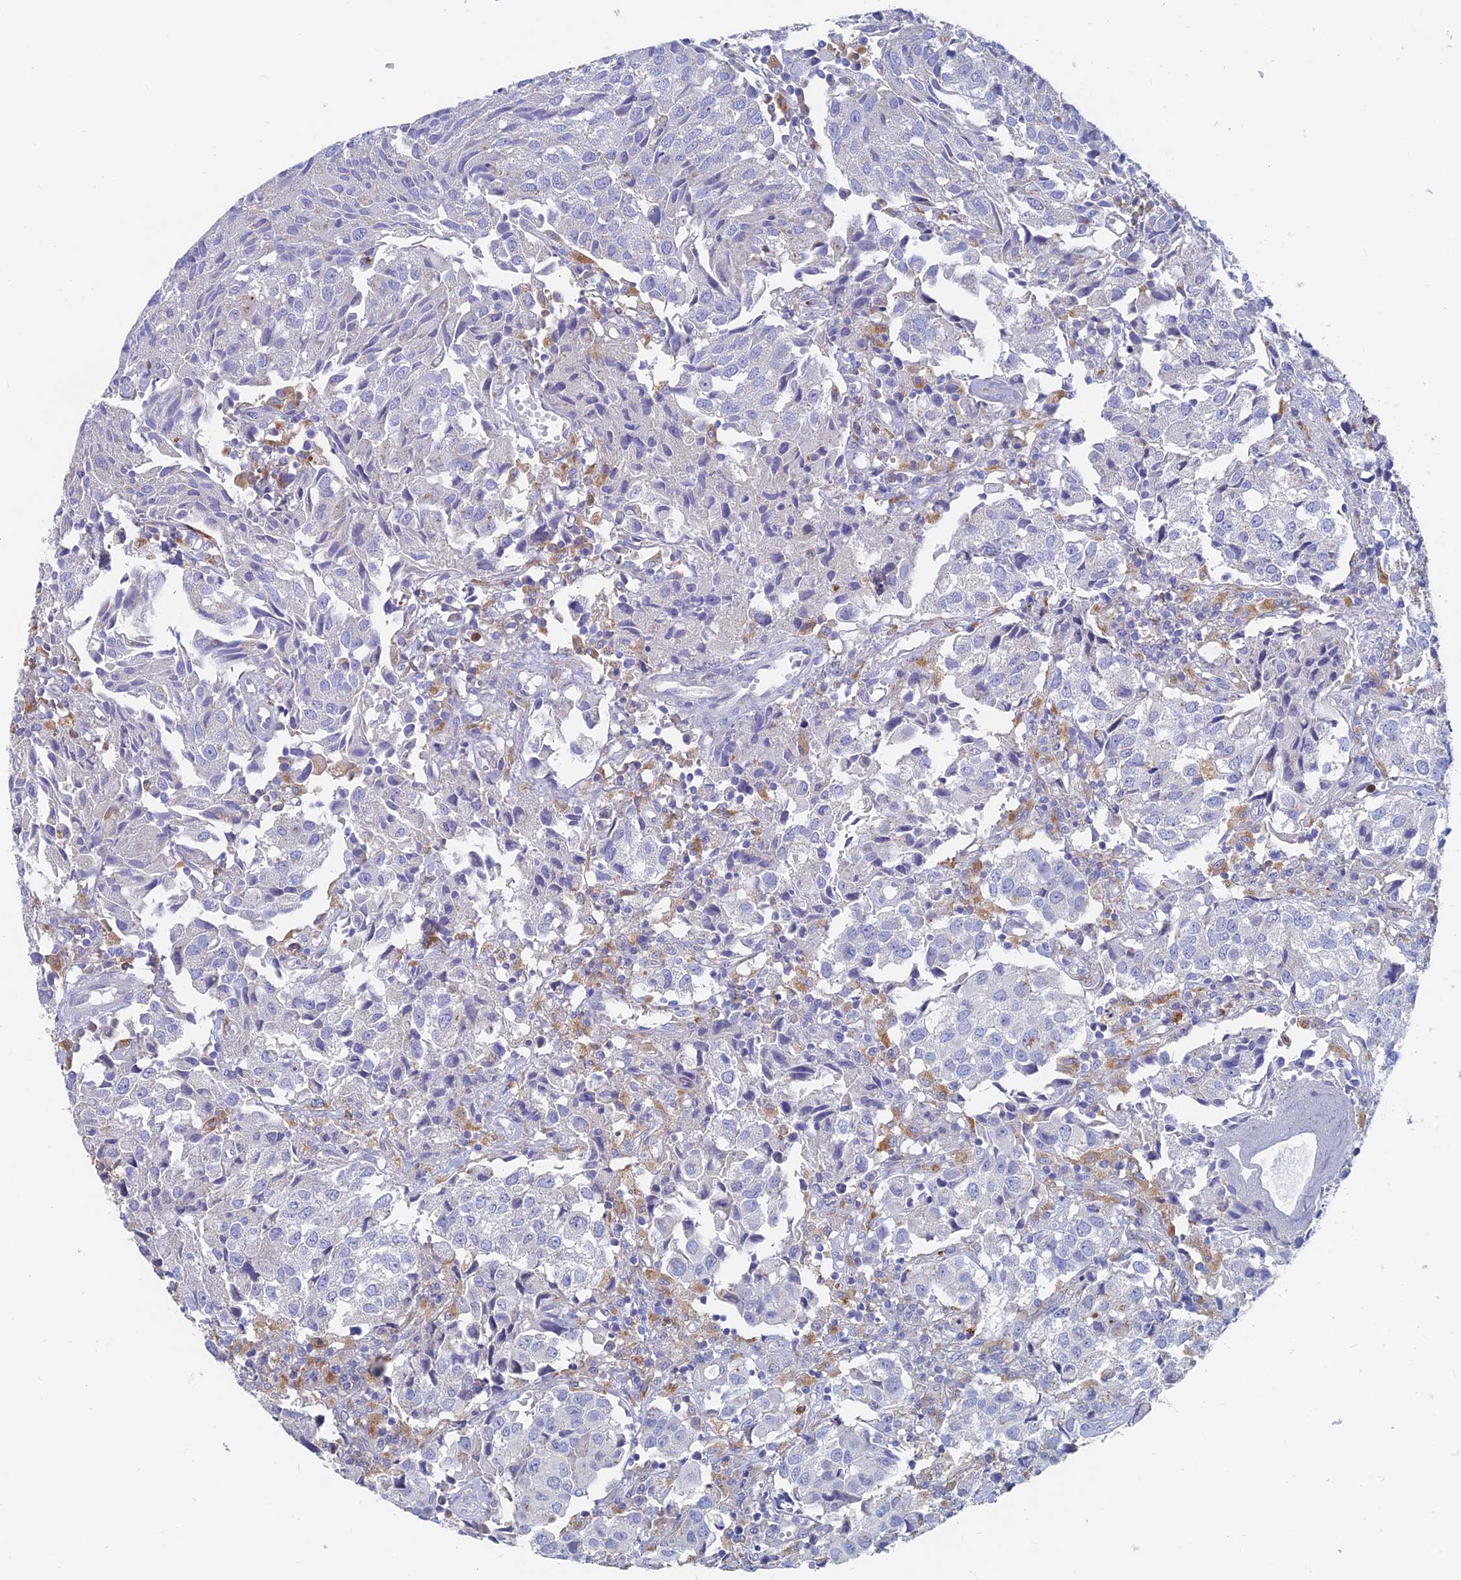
{"staining": {"intensity": "negative", "quantity": "none", "location": "none"}, "tissue": "urothelial cancer", "cell_type": "Tumor cells", "image_type": "cancer", "snomed": [{"axis": "morphology", "description": "Urothelial carcinoma, High grade"}, {"axis": "topography", "description": "Urinary bladder"}], "caption": "Immunohistochemistry photomicrograph of human high-grade urothelial carcinoma stained for a protein (brown), which displays no positivity in tumor cells. The staining is performed using DAB (3,3'-diaminobenzidine) brown chromogen with nuclei counter-stained in using hematoxylin.", "gene": "SPNS1", "patient": {"sex": "female", "age": 75}}